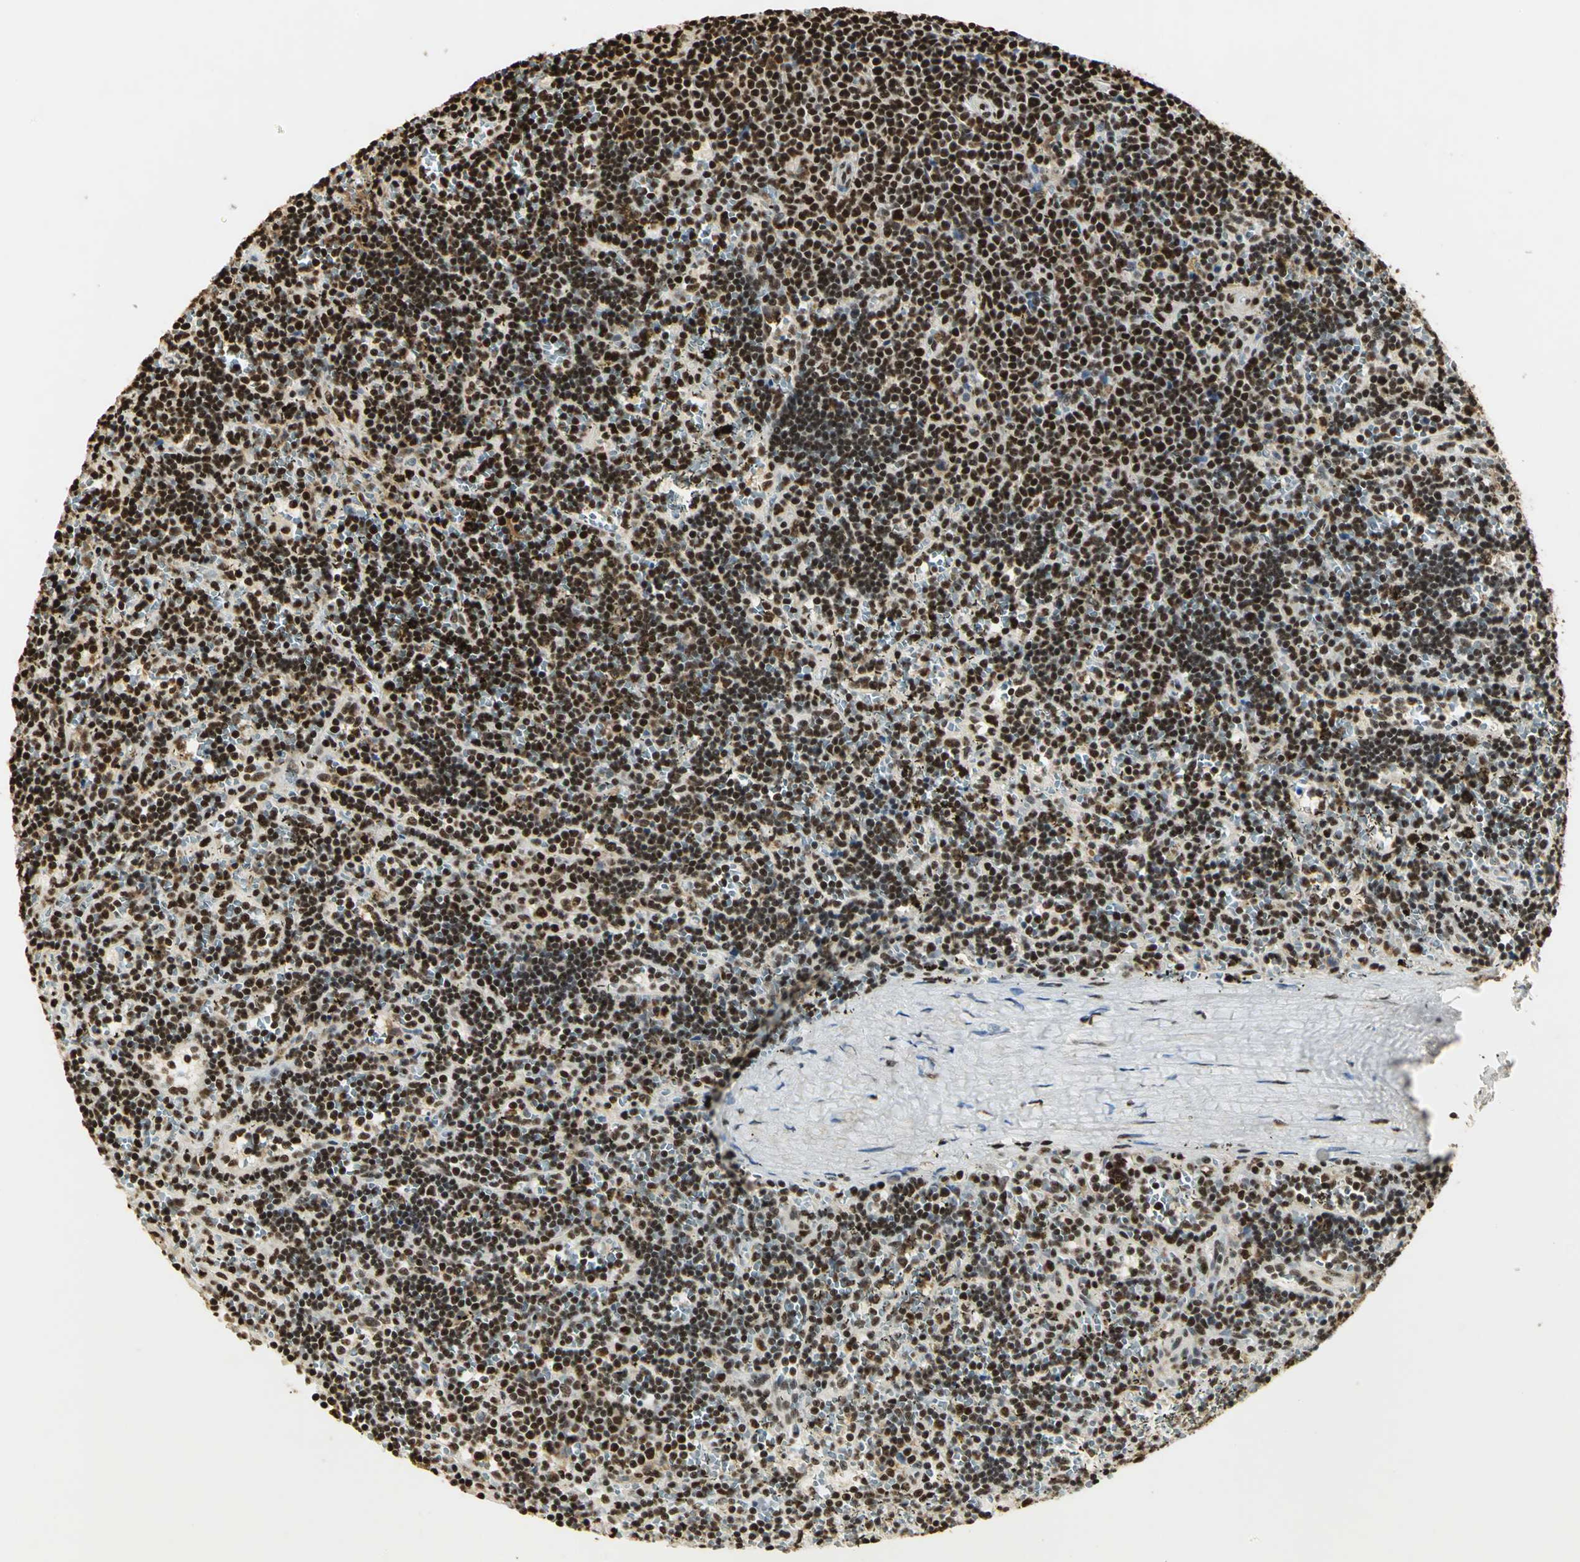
{"staining": {"intensity": "strong", "quantity": ">75%", "location": "nuclear"}, "tissue": "lymphoma", "cell_type": "Tumor cells", "image_type": "cancer", "snomed": [{"axis": "morphology", "description": "Malignant lymphoma, non-Hodgkin's type, Low grade"}, {"axis": "topography", "description": "Spleen"}], "caption": "Protein staining exhibits strong nuclear expression in about >75% of tumor cells in lymphoma.", "gene": "SET", "patient": {"sex": "male", "age": 60}}